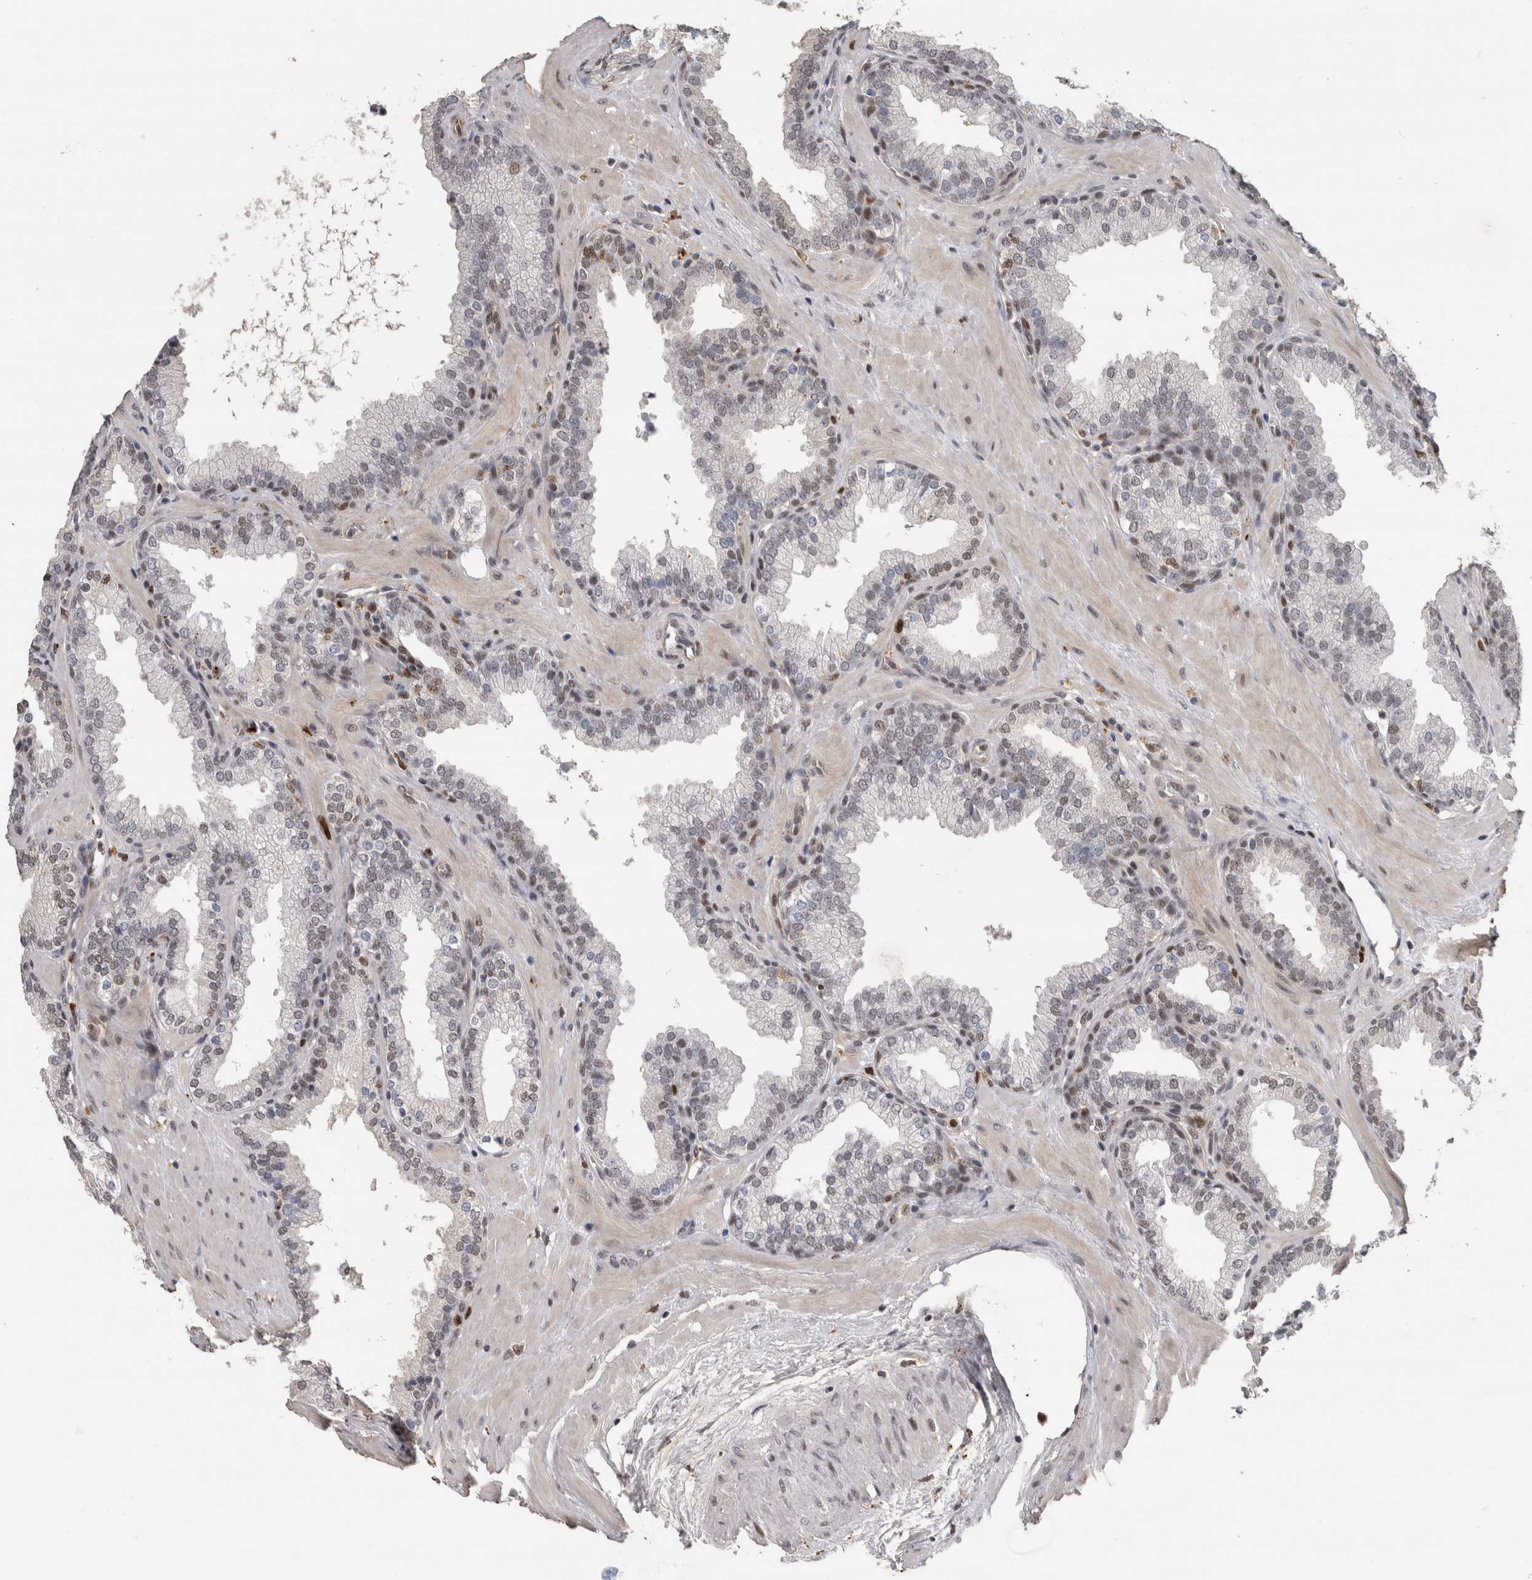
{"staining": {"intensity": "weak", "quantity": "<25%", "location": "nuclear"}, "tissue": "prostate", "cell_type": "Glandular cells", "image_type": "normal", "snomed": [{"axis": "morphology", "description": "Normal tissue, NOS"}, {"axis": "topography", "description": "Prostate"}], "caption": "High magnification brightfield microscopy of unremarkable prostate stained with DAB (brown) and counterstained with hematoxylin (blue): glandular cells show no significant staining.", "gene": "POLD2", "patient": {"sex": "male", "age": 51}}